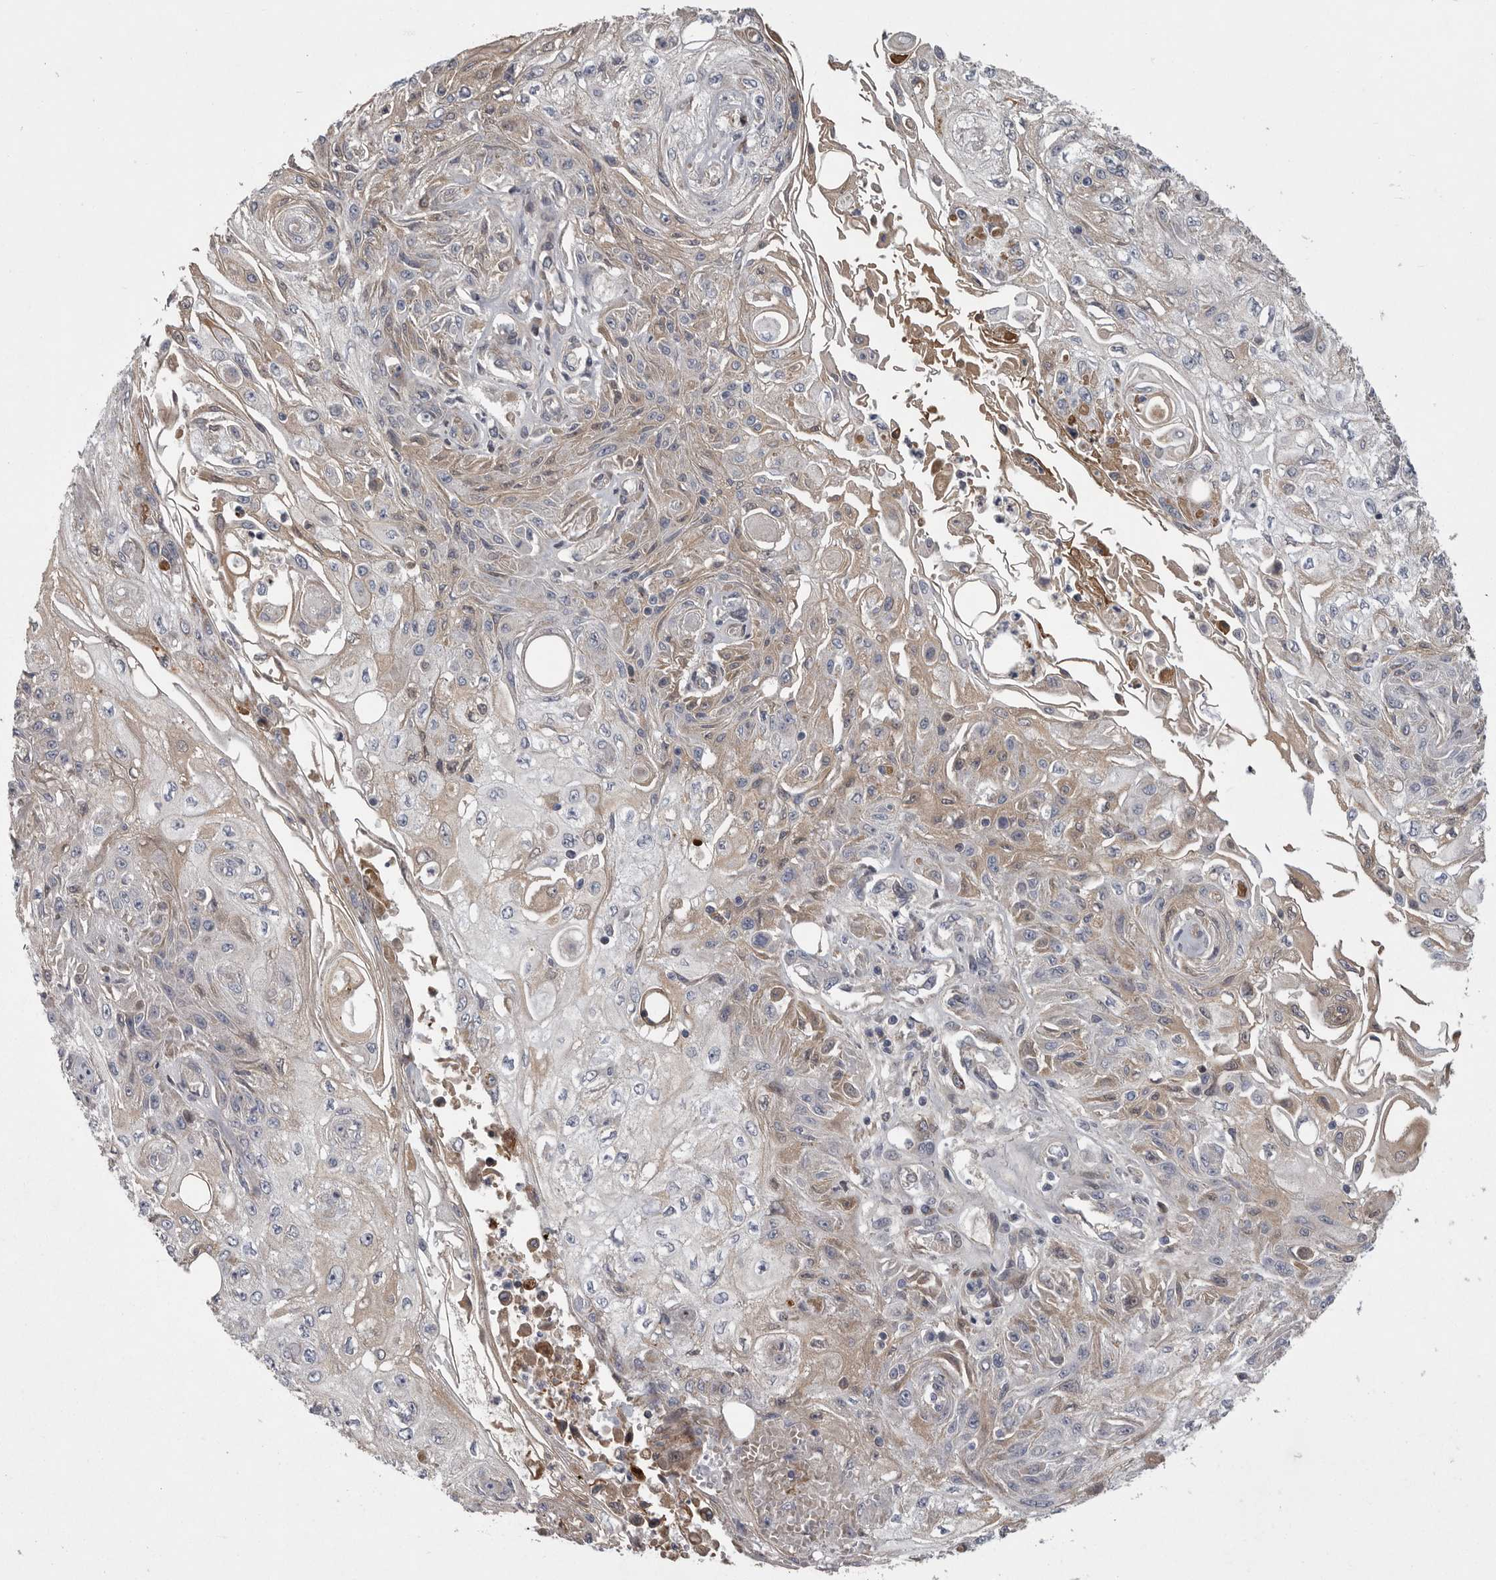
{"staining": {"intensity": "weak", "quantity": "25%-75%", "location": "cytoplasmic/membranous"}, "tissue": "skin cancer", "cell_type": "Tumor cells", "image_type": "cancer", "snomed": [{"axis": "morphology", "description": "Squamous cell carcinoma, NOS"}, {"axis": "morphology", "description": "Squamous cell carcinoma, metastatic, NOS"}, {"axis": "topography", "description": "Skin"}, {"axis": "topography", "description": "Lymph node"}], "caption": "Protein staining of skin cancer tissue exhibits weak cytoplasmic/membranous expression in approximately 25%-75% of tumor cells. (brown staining indicates protein expression, while blue staining denotes nuclei).", "gene": "CRP", "patient": {"sex": "male", "age": 75}}